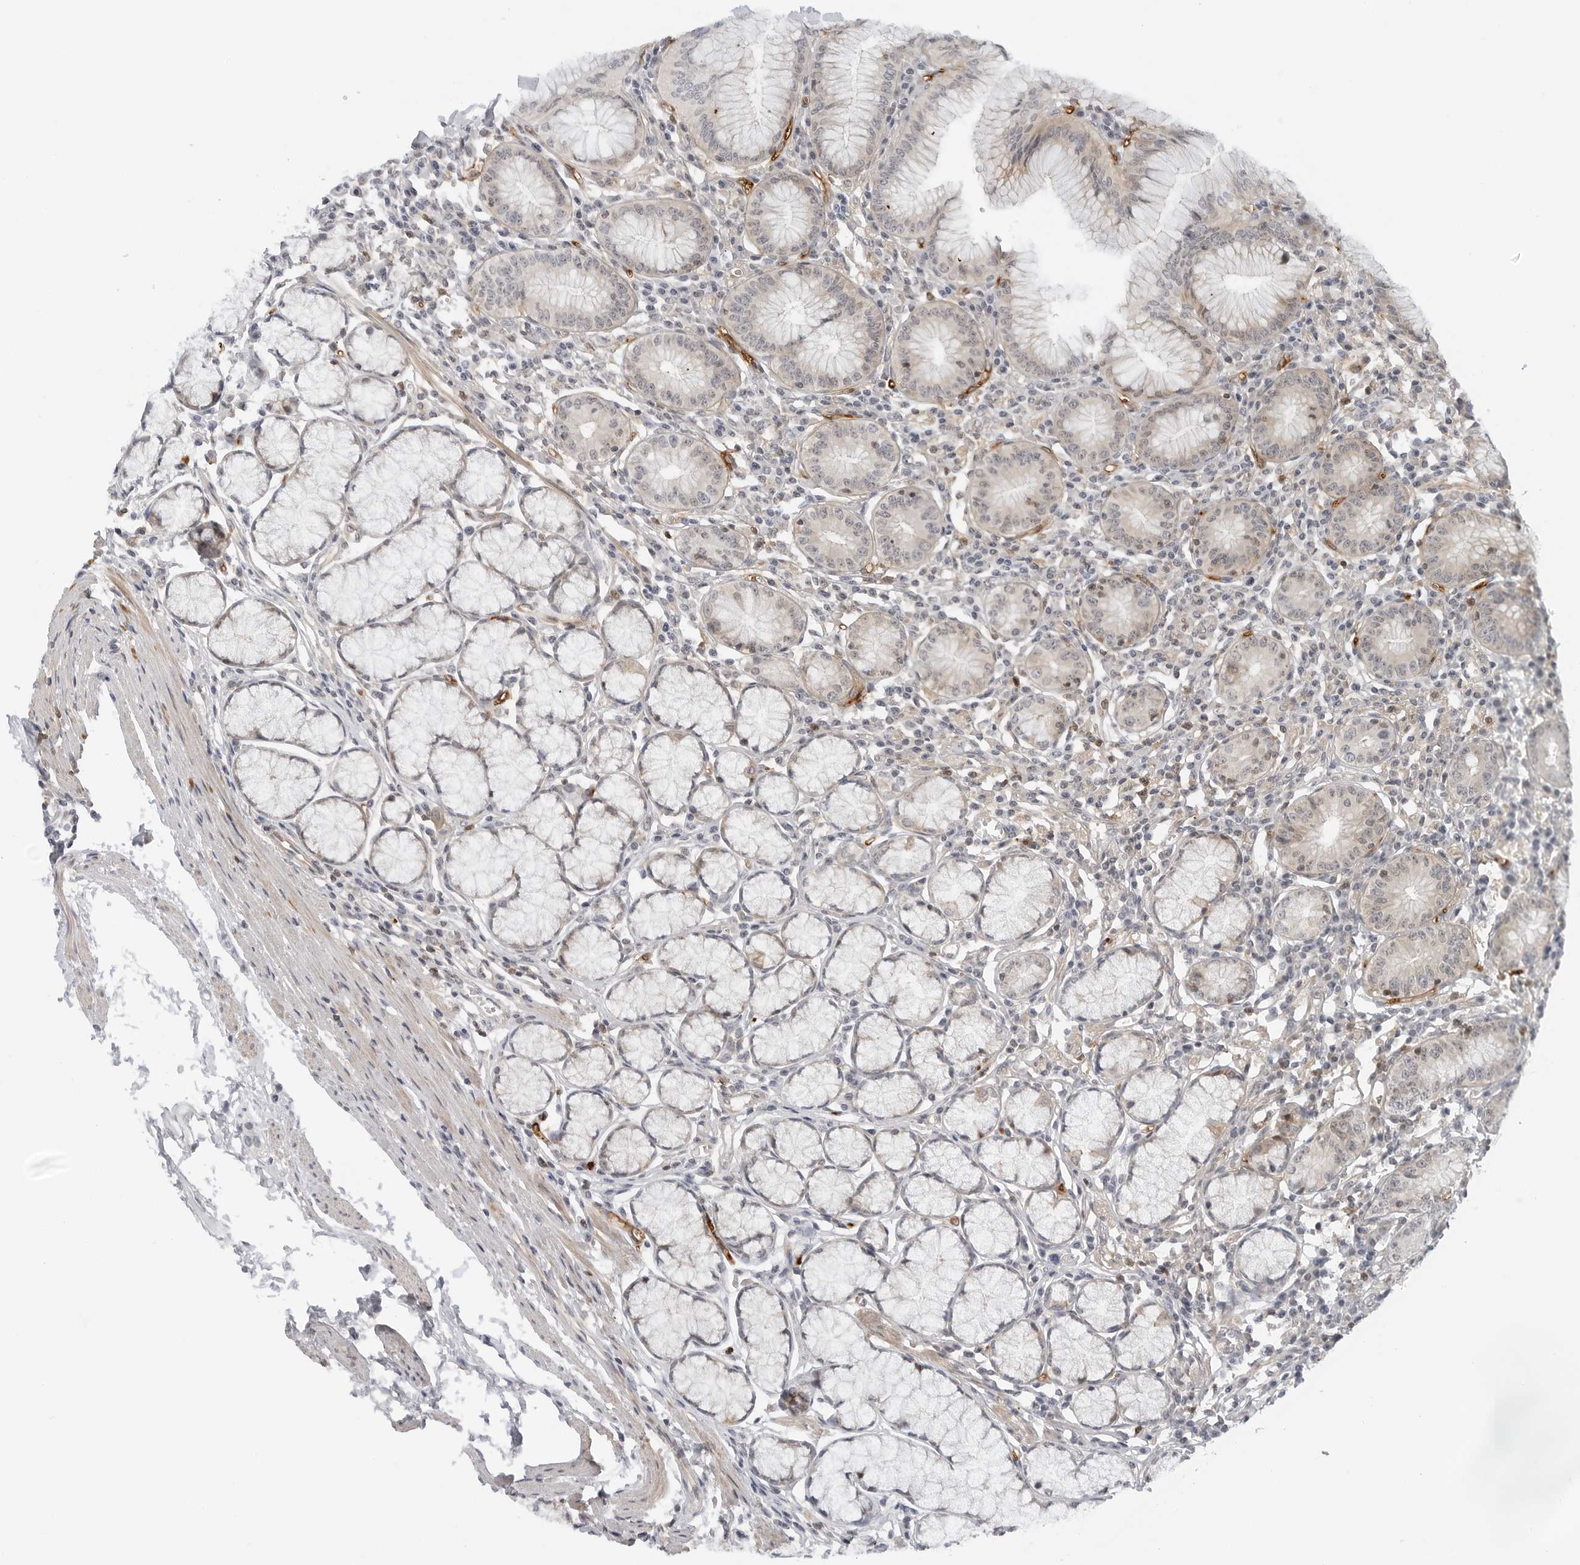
{"staining": {"intensity": "weak", "quantity": "25%-75%", "location": "cytoplasmic/membranous"}, "tissue": "stomach", "cell_type": "Glandular cells", "image_type": "normal", "snomed": [{"axis": "morphology", "description": "Normal tissue, NOS"}, {"axis": "topography", "description": "Stomach"}], "caption": "Approximately 25%-75% of glandular cells in normal stomach display weak cytoplasmic/membranous protein staining as visualized by brown immunohistochemical staining.", "gene": "STXBP3", "patient": {"sex": "male", "age": 55}}